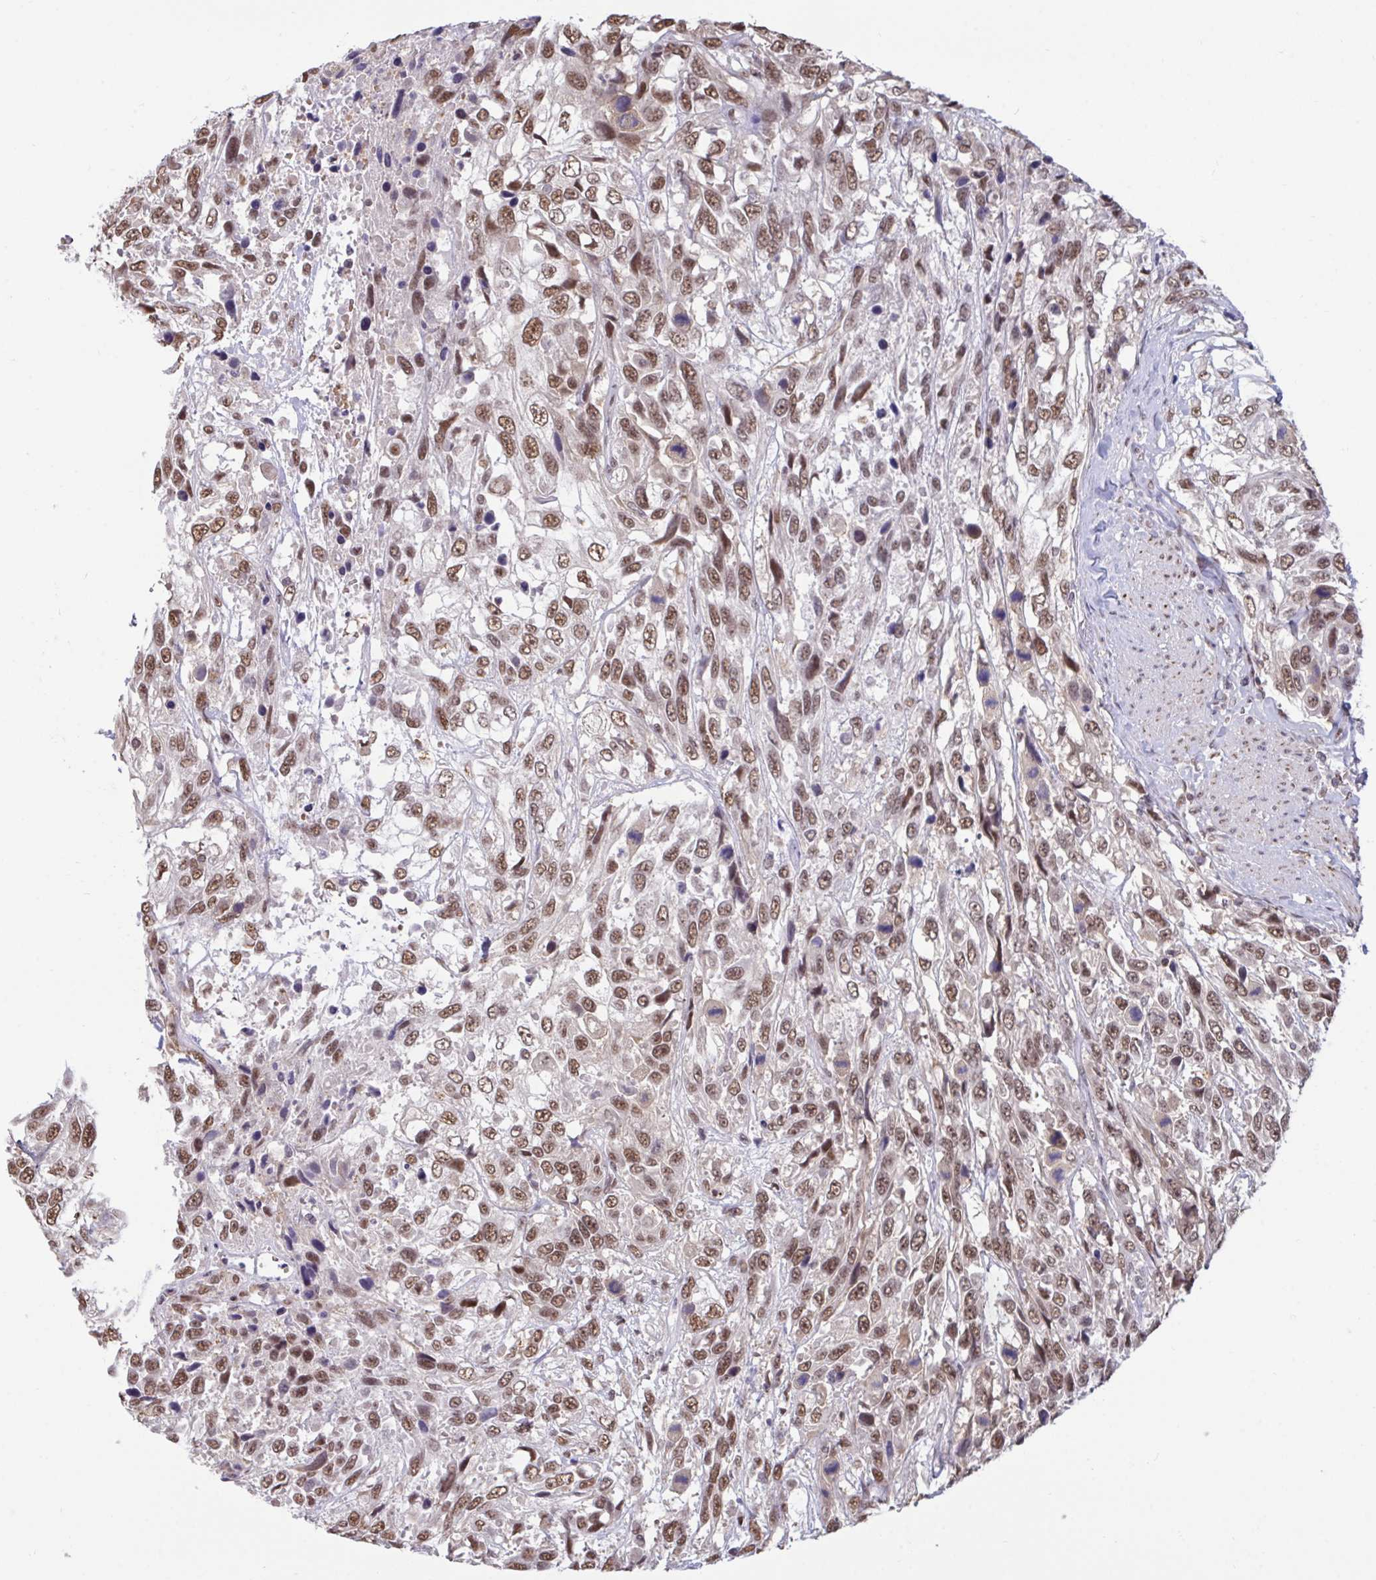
{"staining": {"intensity": "moderate", "quantity": ">75%", "location": "nuclear"}, "tissue": "urothelial cancer", "cell_type": "Tumor cells", "image_type": "cancer", "snomed": [{"axis": "morphology", "description": "Urothelial carcinoma, High grade"}, {"axis": "topography", "description": "Urinary bladder"}], "caption": "Protein expression by immunohistochemistry (IHC) exhibits moderate nuclear expression in about >75% of tumor cells in urothelial carcinoma (high-grade).", "gene": "PUF60", "patient": {"sex": "female", "age": 70}}